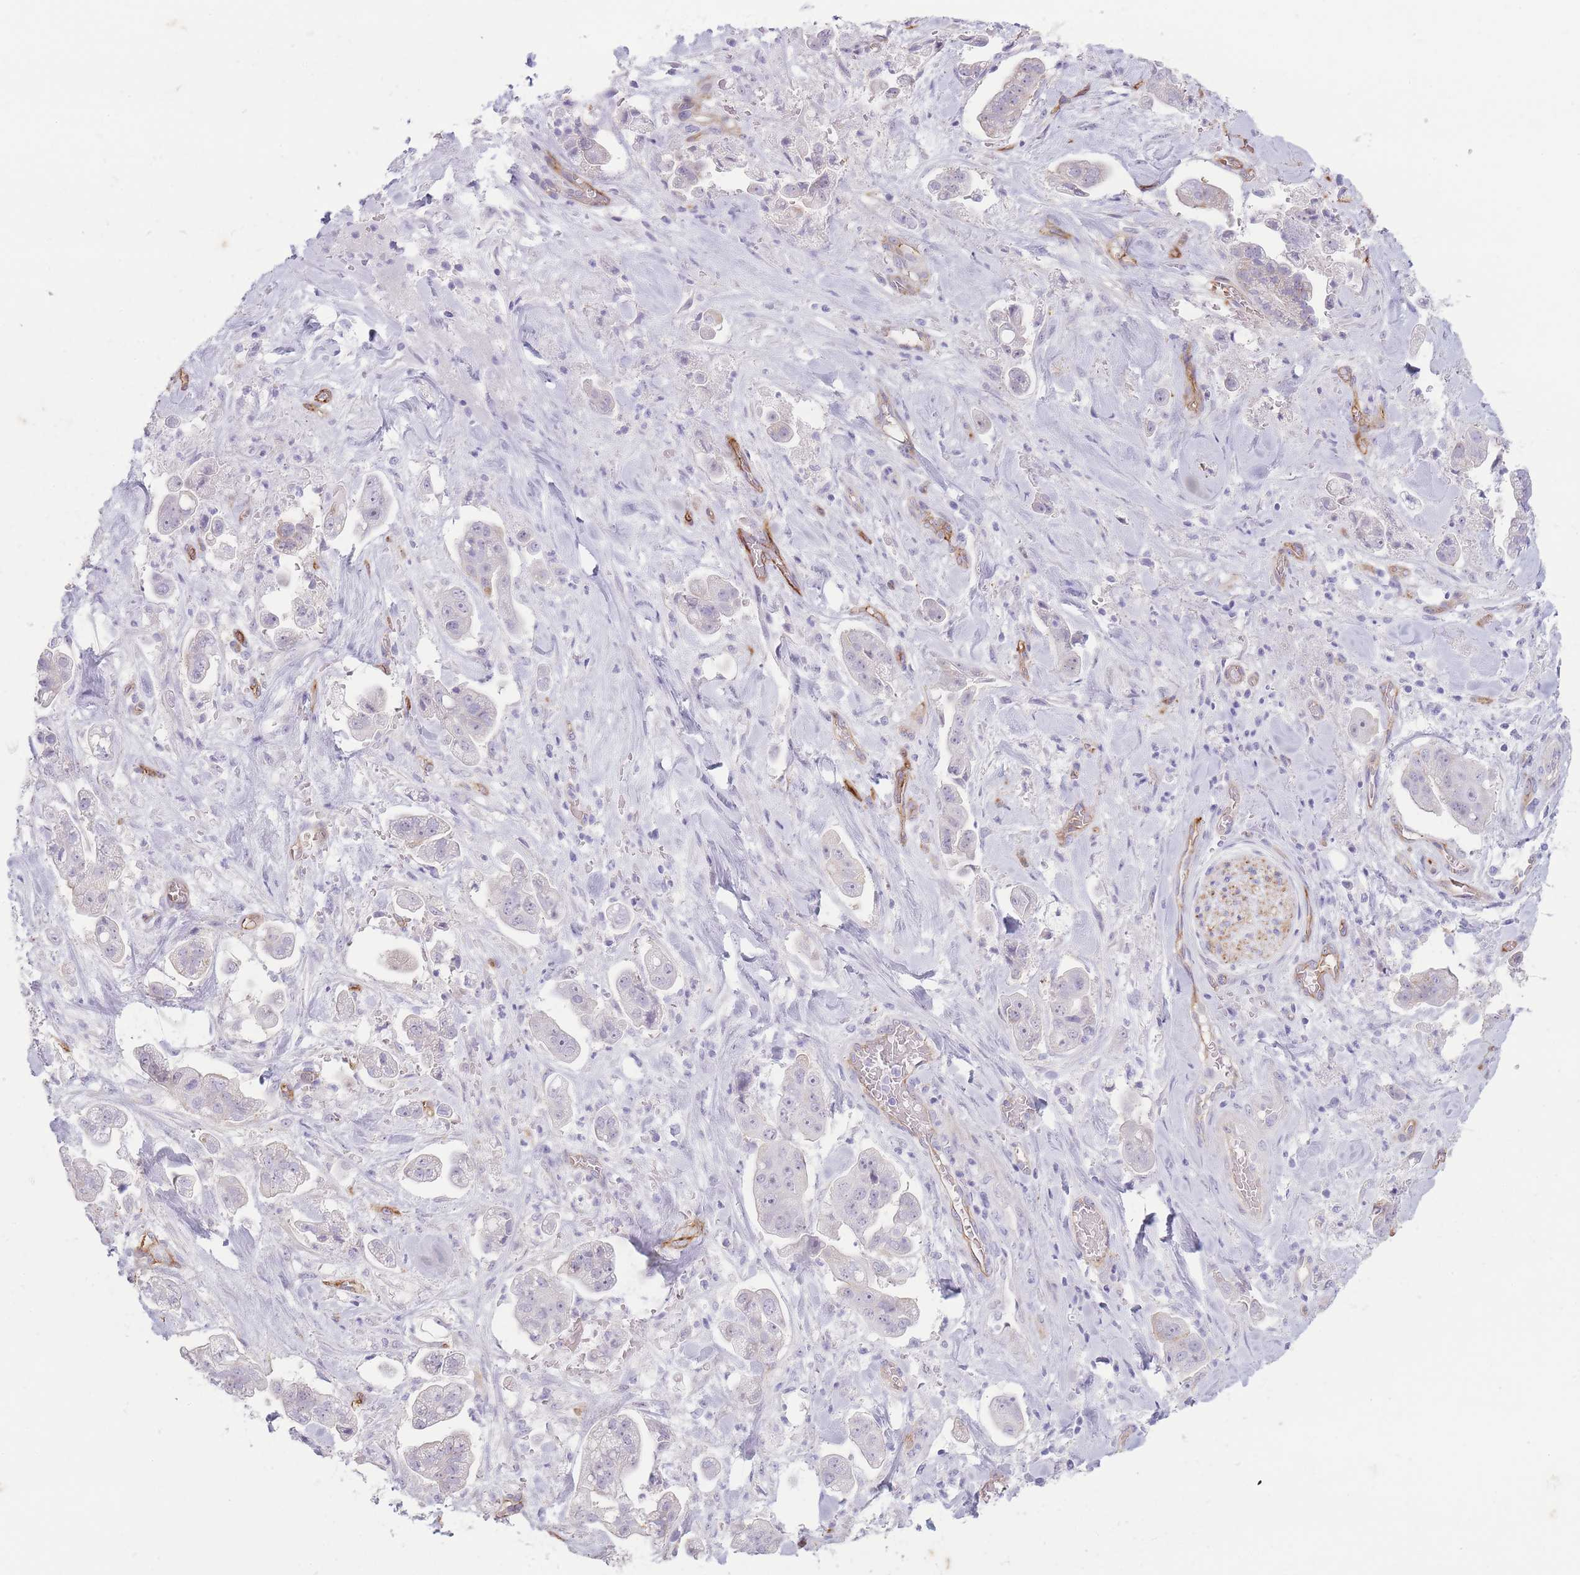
{"staining": {"intensity": "negative", "quantity": "none", "location": "none"}, "tissue": "stomach cancer", "cell_type": "Tumor cells", "image_type": "cancer", "snomed": [{"axis": "morphology", "description": "Adenocarcinoma, NOS"}, {"axis": "topography", "description": "Stomach"}], "caption": "IHC of human stomach cancer demonstrates no staining in tumor cells.", "gene": "UTP14A", "patient": {"sex": "male", "age": 62}}